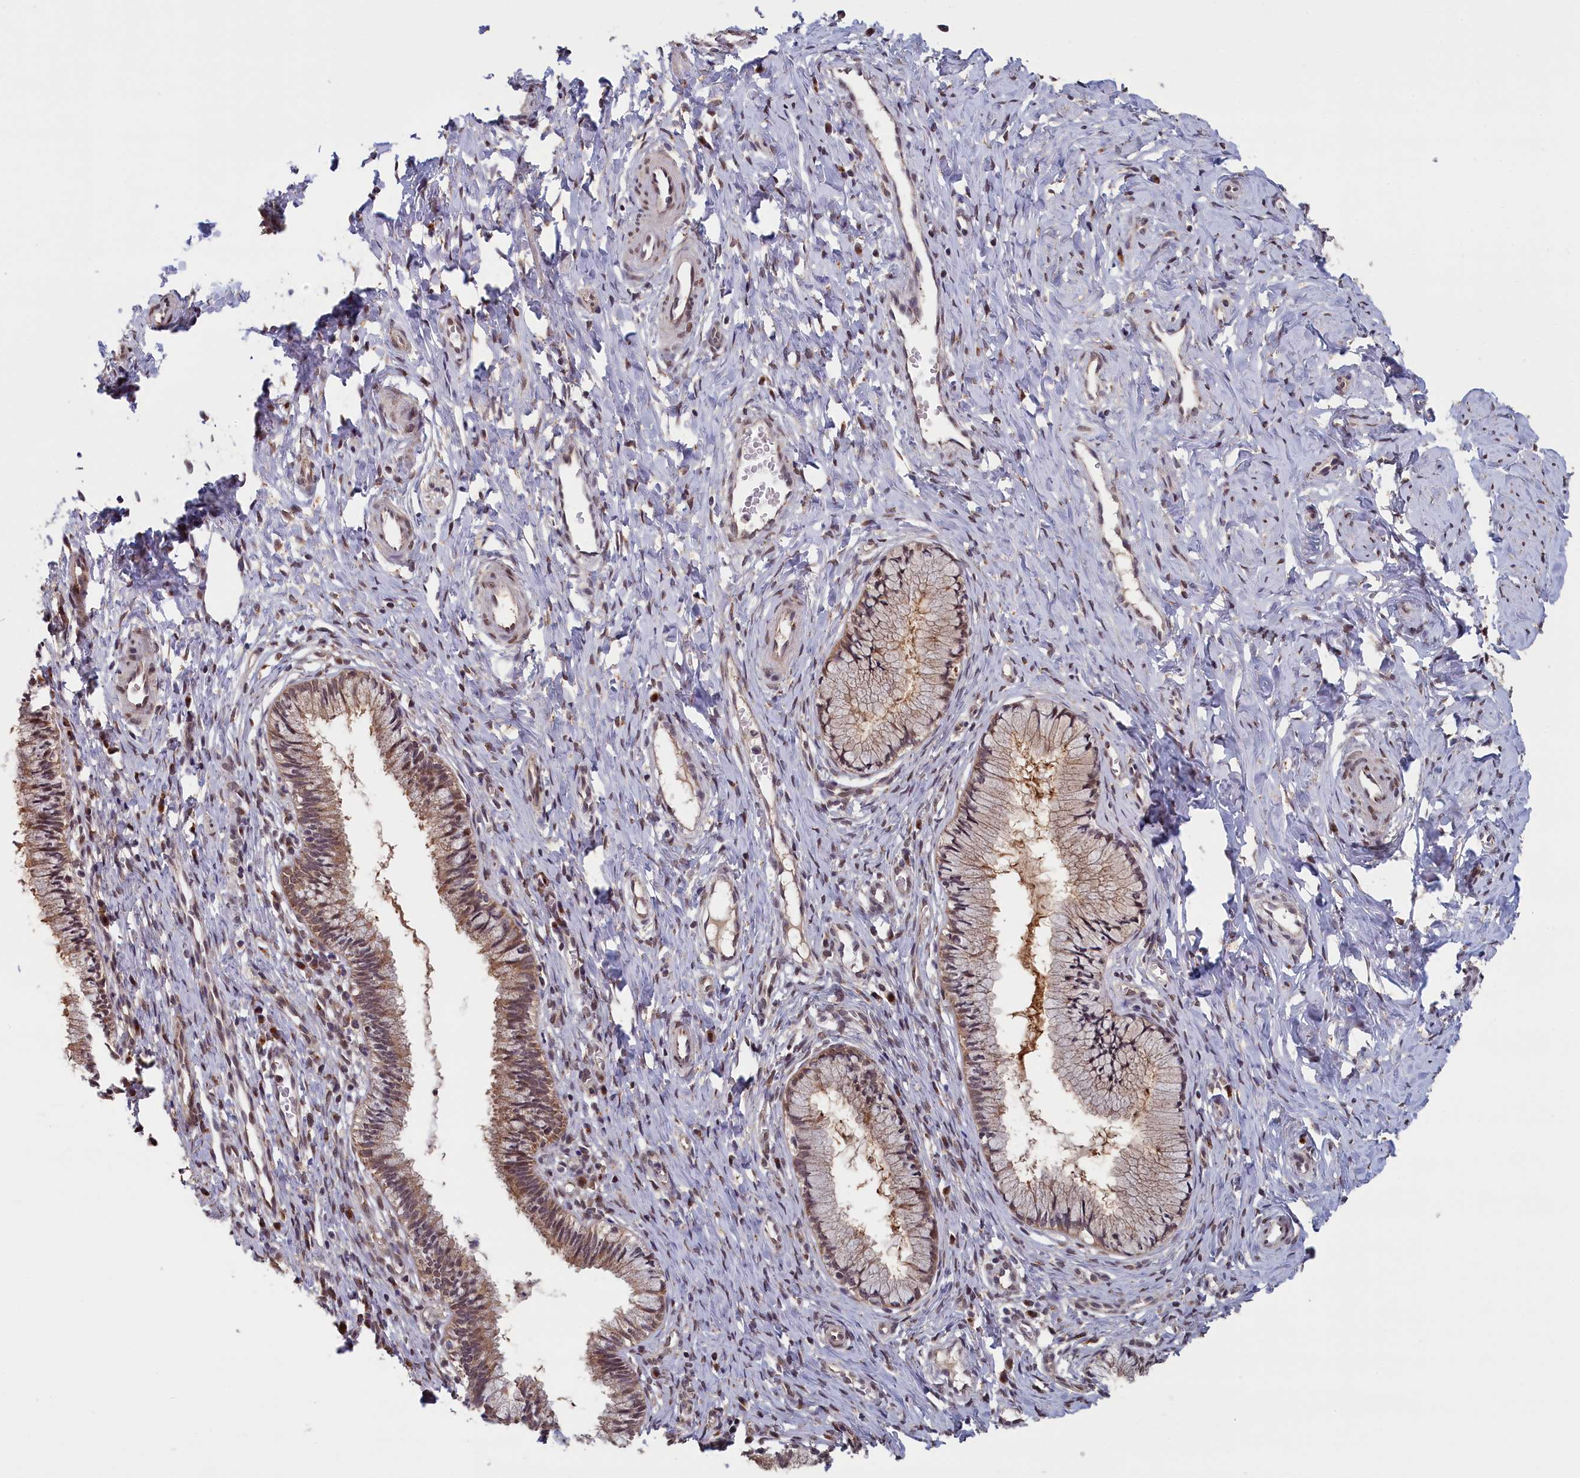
{"staining": {"intensity": "moderate", "quantity": "25%-75%", "location": "cytoplasmic/membranous"}, "tissue": "cervix", "cell_type": "Glandular cells", "image_type": "normal", "snomed": [{"axis": "morphology", "description": "Normal tissue, NOS"}, {"axis": "topography", "description": "Cervix"}], "caption": "This histopathology image exhibits IHC staining of benign cervix, with medium moderate cytoplasmic/membranous positivity in approximately 25%-75% of glandular cells.", "gene": "PIGQ", "patient": {"sex": "female", "age": 27}}